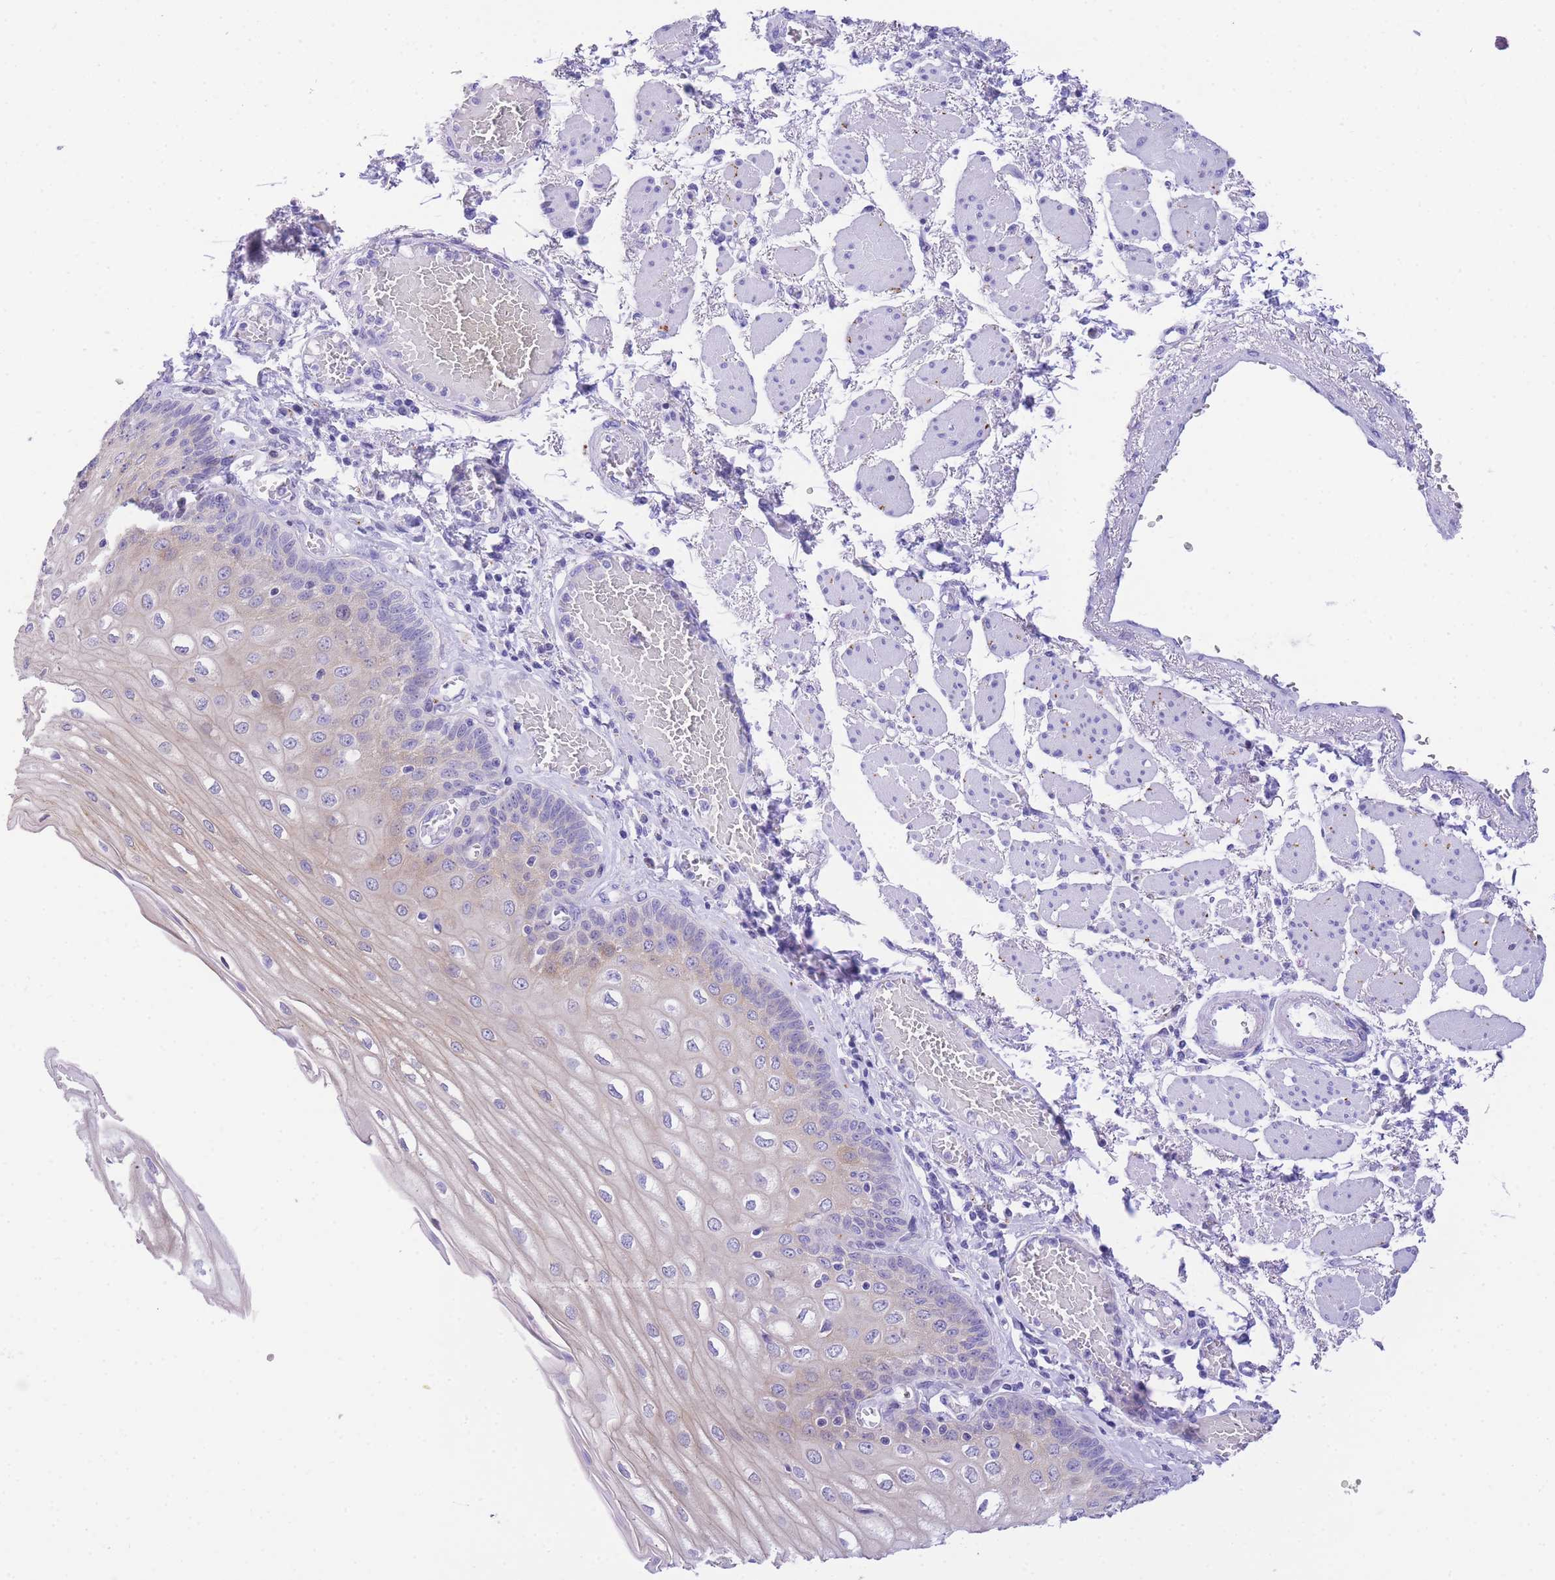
{"staining": {"intensity": "weak", "quantity": "<25%", "location": "cytoplasmic/membranous"}, "tissue": "esophagus", "cell_type": "Squamous epithelial cells", "image_type": "normal", "snomed": [{"axis": "morphology", "description": "Normal tissue, NOS"}, {"axis": "topography", "description": "Esophagus"}], "caption": "DAB immunohistochemical staining of benign human esophagus exhibits no significant expression in squamous epithelial cells.", "gene": "TIFAB", "patient": {"sex": "male", "age": 81}}